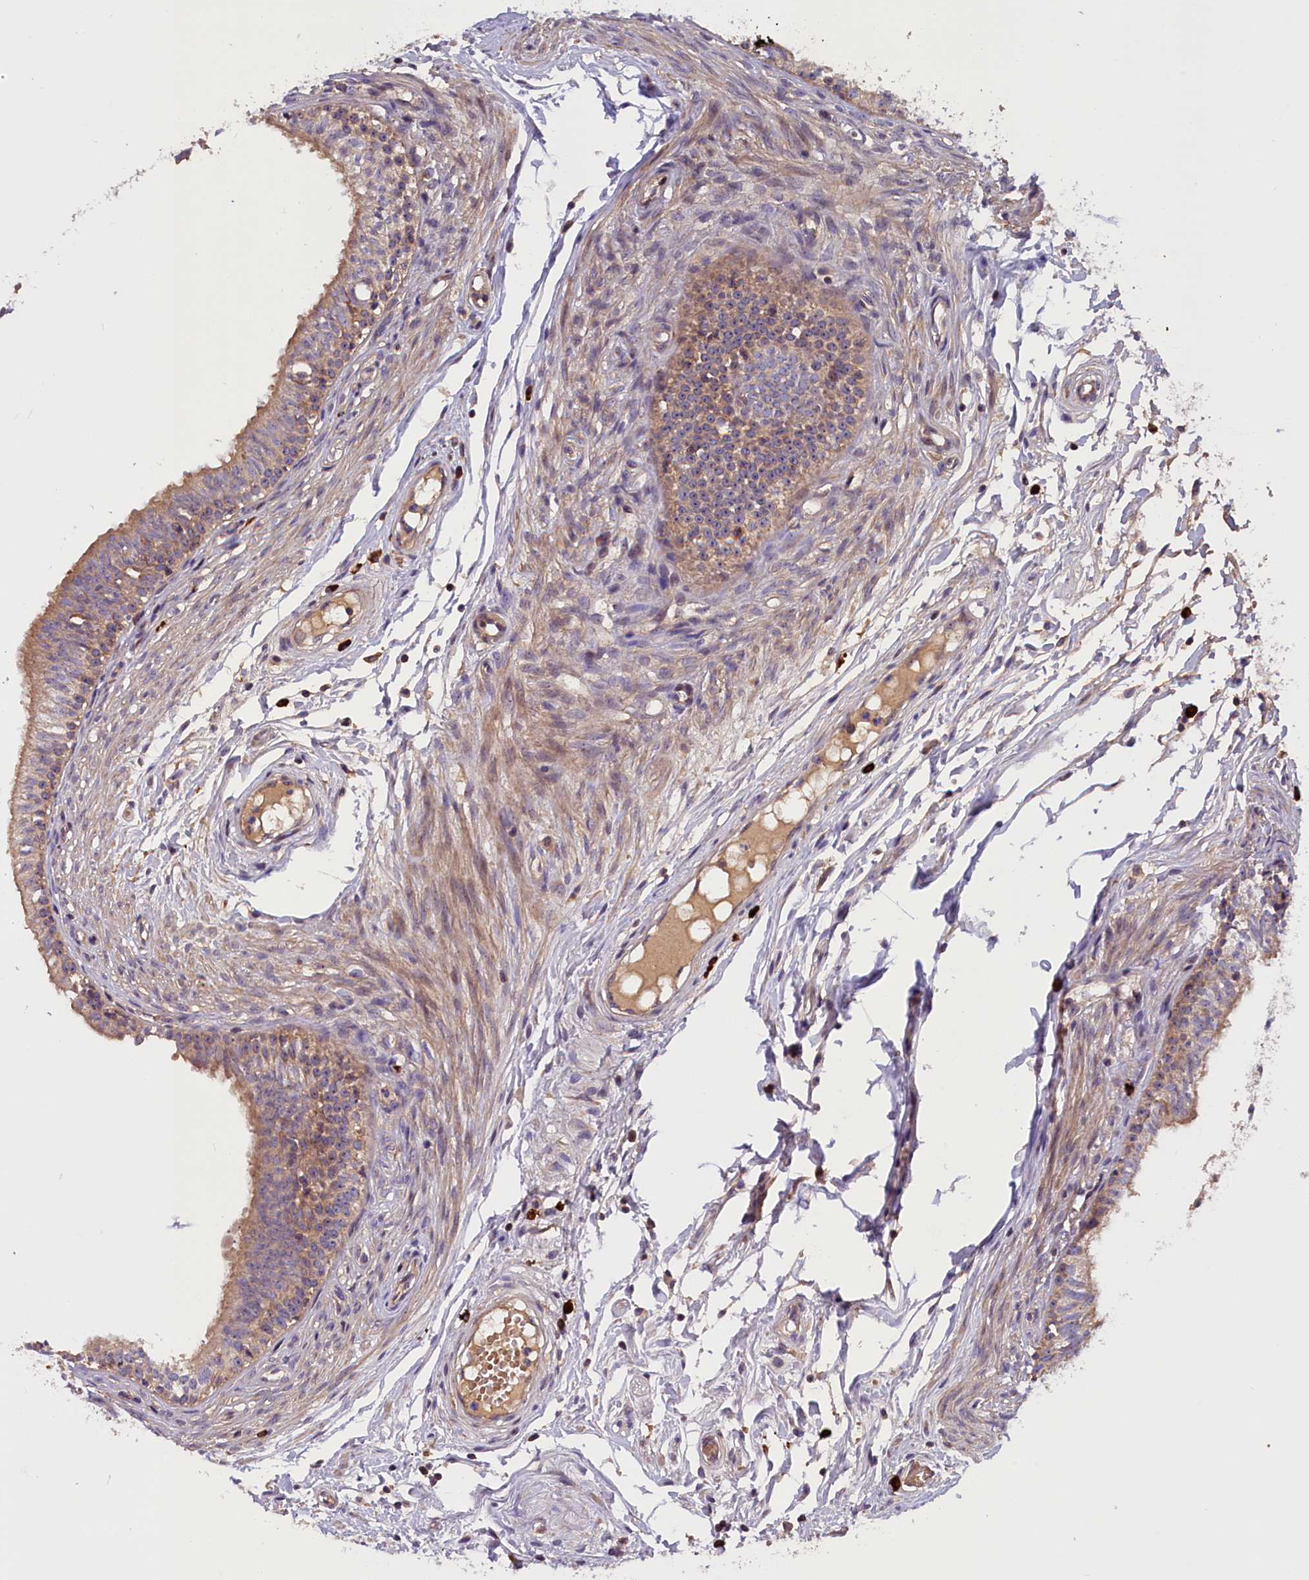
{"staining": {"intensity": "weak", "quantity": ">75%", "location": "cytoplasmic/membranous,nuclear"}, "tissue": "epididymis", "cell_type": "Glandular cells", "image_type": "normal", "snomed": [{"axis": "morphology", "description": "Normal tissue, NOS"}, {"axis": "topography", "description": "Epididymis, spermatic cord, NOS"}], "caption": "The micrograph demonstrates immunohistochemical staining of benign epididymis. There is weak cytoplasmic/membranous,nuclear staining is appreciated in approximately >75% of glandular cells. (DAB = brown stain, brightfield microscopy at high magnification).", "gene": "FRY", "patient": {"sex": "male", "age": 22}}